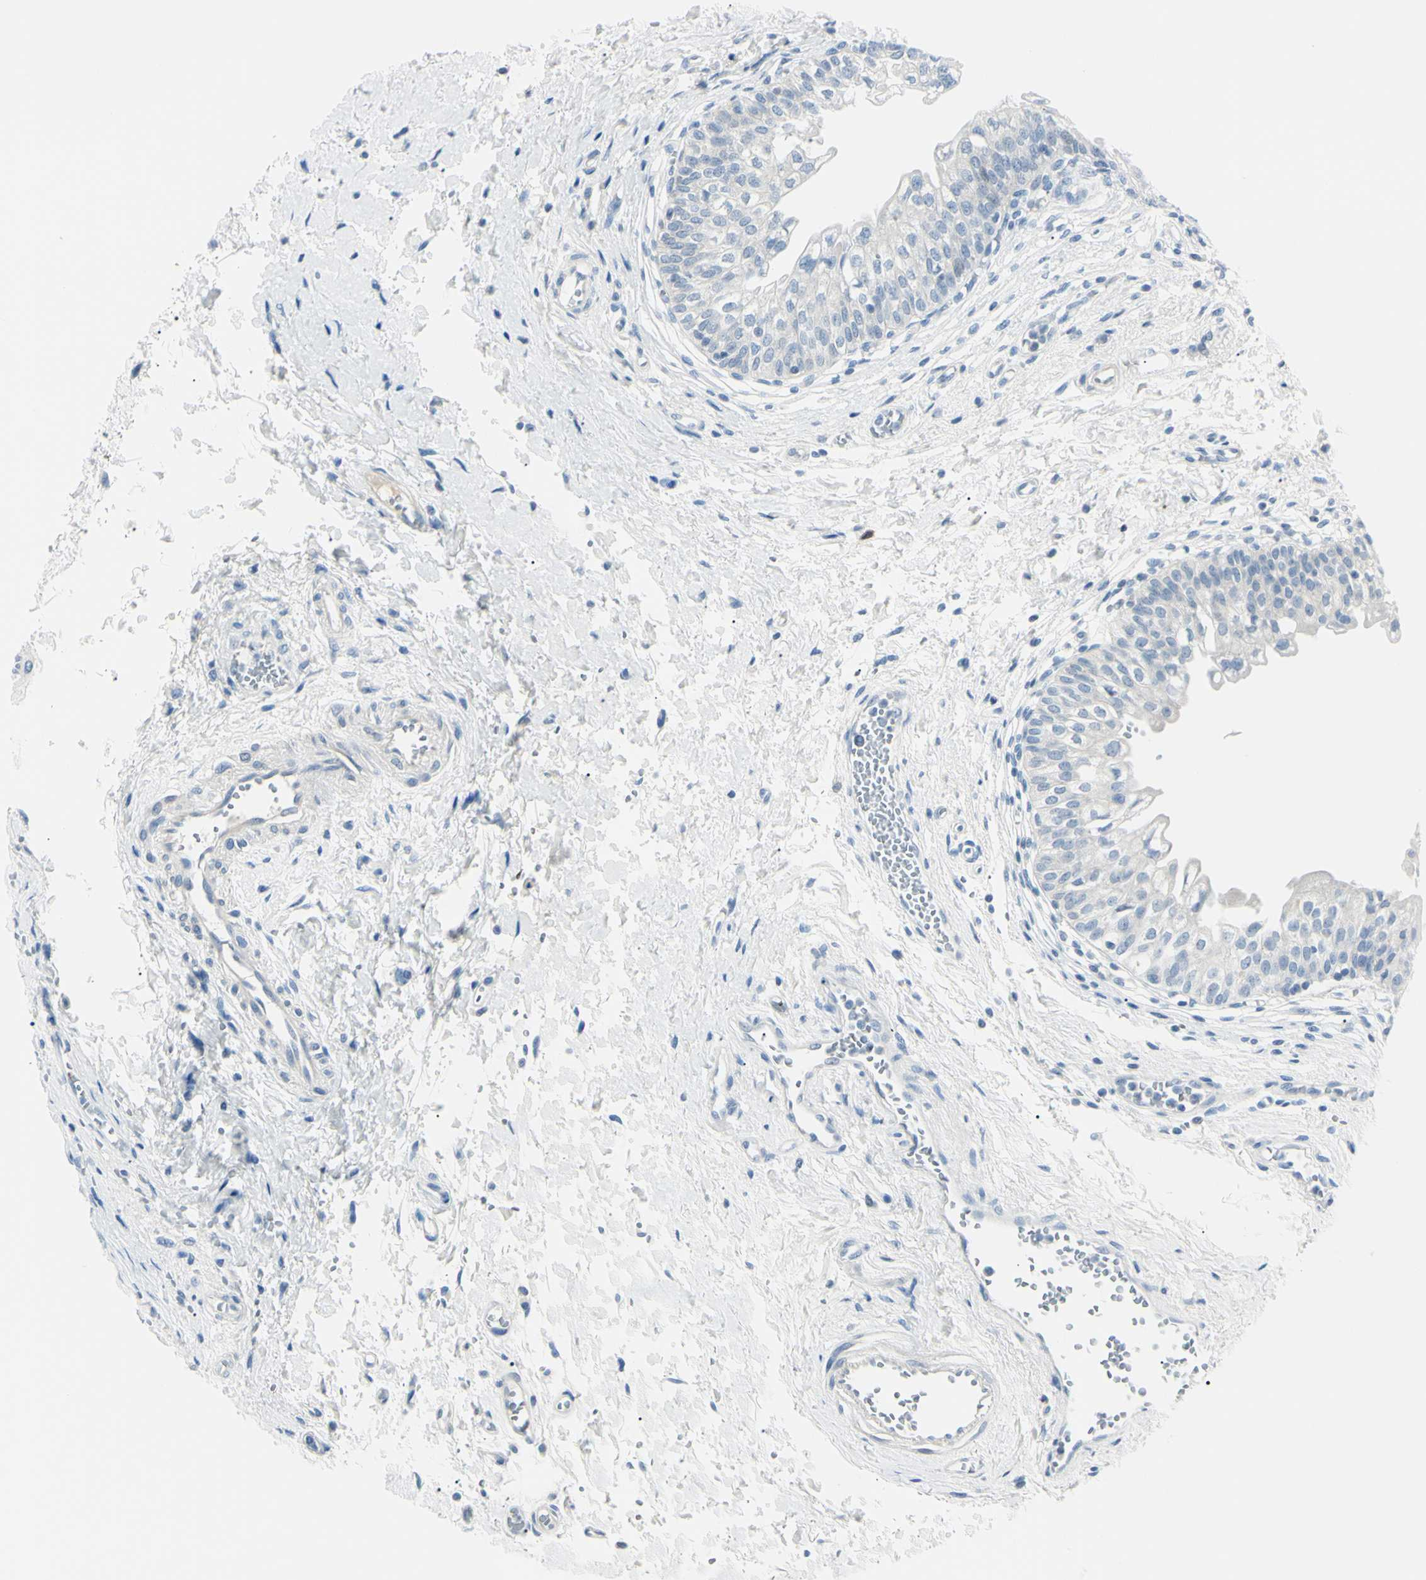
{"staining": {"intensity": "negative", "quantity": "none", "location": "none"}, "tissue": "urinary bladder", "cell_type": "Urothelial cells", "image_type": "normal", "snomed": [{"axis": "morphology", "description": "Normal tissue, NOS"}, {"axis": "topography", "description": "Urinary bladder"}], "caption": "IHC of benign urinary bladder shows no expression in urothelial cells. Brightfield microscopy of immunohistochemistry stained with DAB (3,3'-diaminobenzidine) (brown) and hematoxylin (blue), captured at high magnification.", "gene": "CA2", "patient": {"sex": "male", "age": 55}}